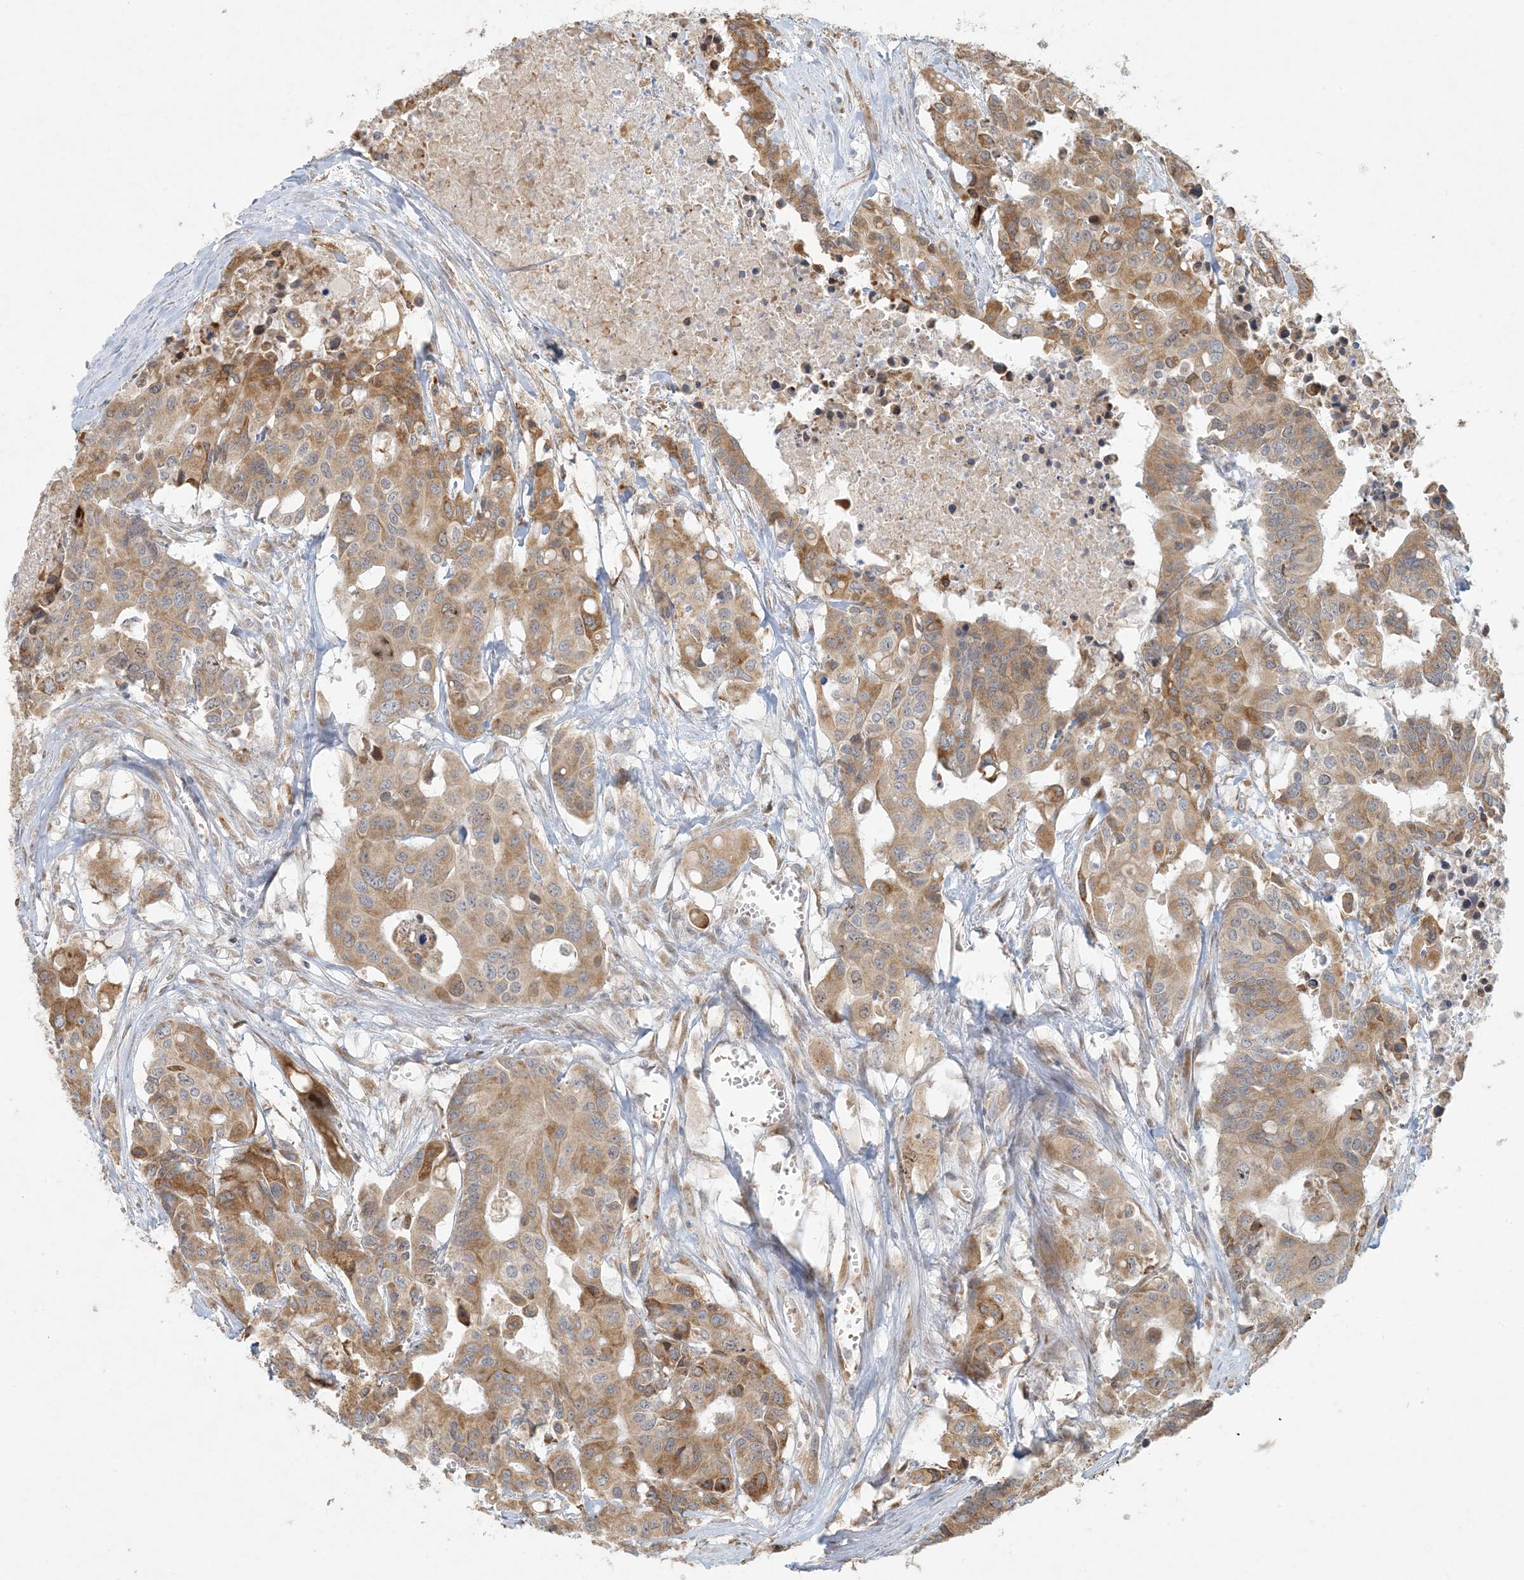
{"staining": {"intensity": "moderate", "quantity": ">75%", "location": "cytoplasmic/membranous"}, "tissue": "colorectal cancer", "cell_type": "Tumor cells", "image_type": "cancer", "snomed": [{"axis": "morphology", "description": "Adenocarcinoma, NOS"}, {"axis": "topography", "description": "Colon"}], "caption": "Tumor cells exhibit medium levels of moderate cytoplasmic/membranous positivity in about >75% of cells in colorectal cancer. (Brightfield microscopy of DAB IHC at high magnification).", "gene": "HACL1", "patient": {"sex": "male", "age": 77}}